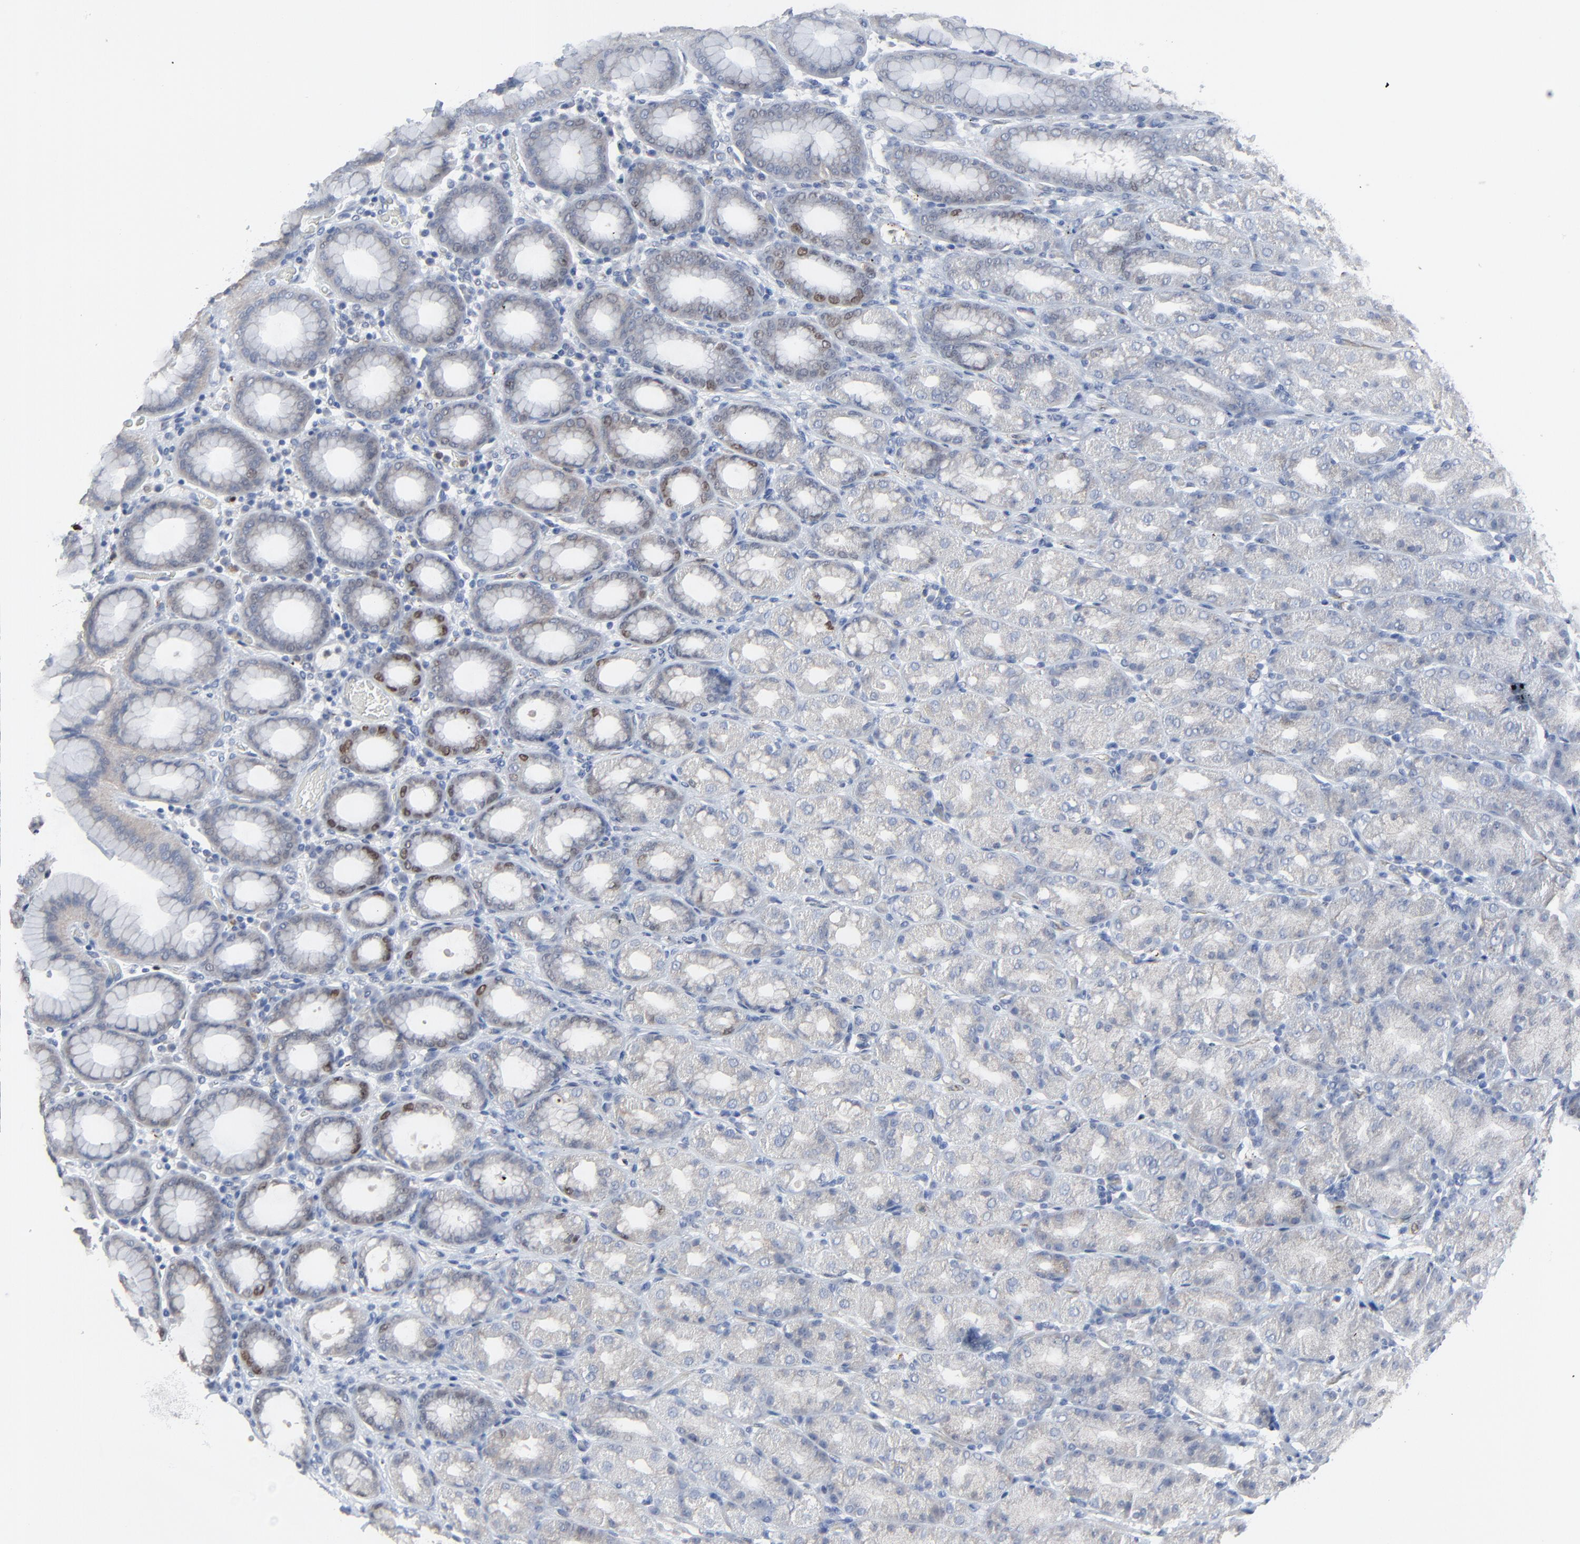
{"staining": {"intensity": "moderate", "quantity": "<25%", "location": "nuclear"}, "tissue": "stomach", "cell_type": "Glandular cells", "image_type": "normal", "snomed": [{"axis": "morphology", "description": "Normal tissue, NOS"}, {"axis": "topography", "description": "Stomach, upper"}], "caption": "IHC image of unremarkable stomach: human stomach stained using immunohistochemistry (IHC) shows low levels of moderate protein expression localized specifically in the nuclear of glandular cells, appearing as a nuclear brown color.", "gene": "BIRC3", "patient": {"sex": "male", "age": 68}}